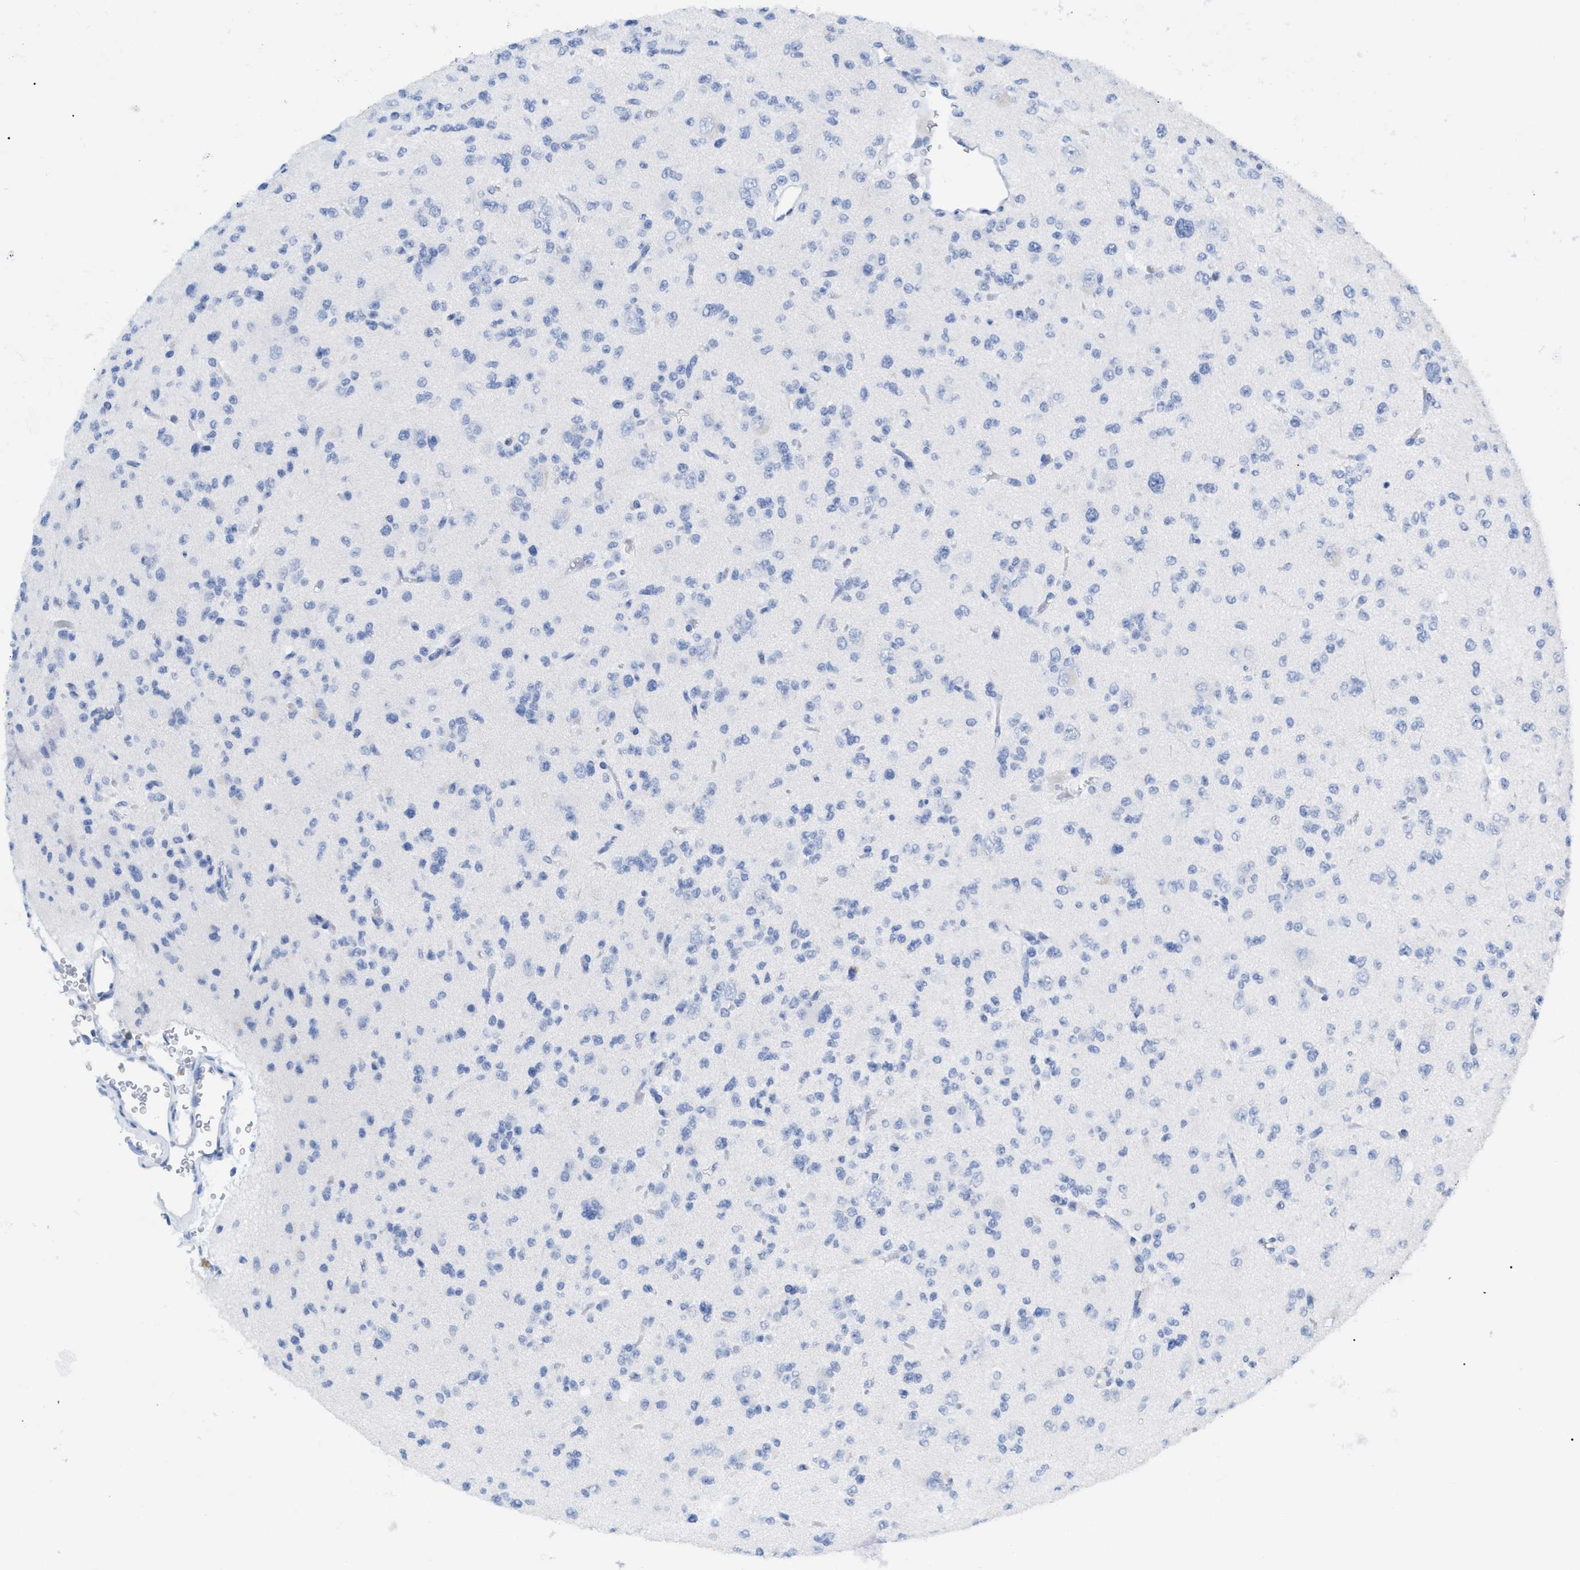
{"staining": {"intensity": "negative", "quantity": "none", "location": "none"}, "tissue": "glioma", "cell_type": "Tumor cells", "image_type": "cancer", "snomed": [{"axis": "morphology", "description": "Glioma, malignant, Low grade"}, {"axis": "topography", "description": "Brain"}], "caption": "This is an immunohistochemistry (IHC) micrograph of glioma. There is no staining in tumor cells.", "gene": "CD5", "patient": {"sex": "male", "age": 38}}